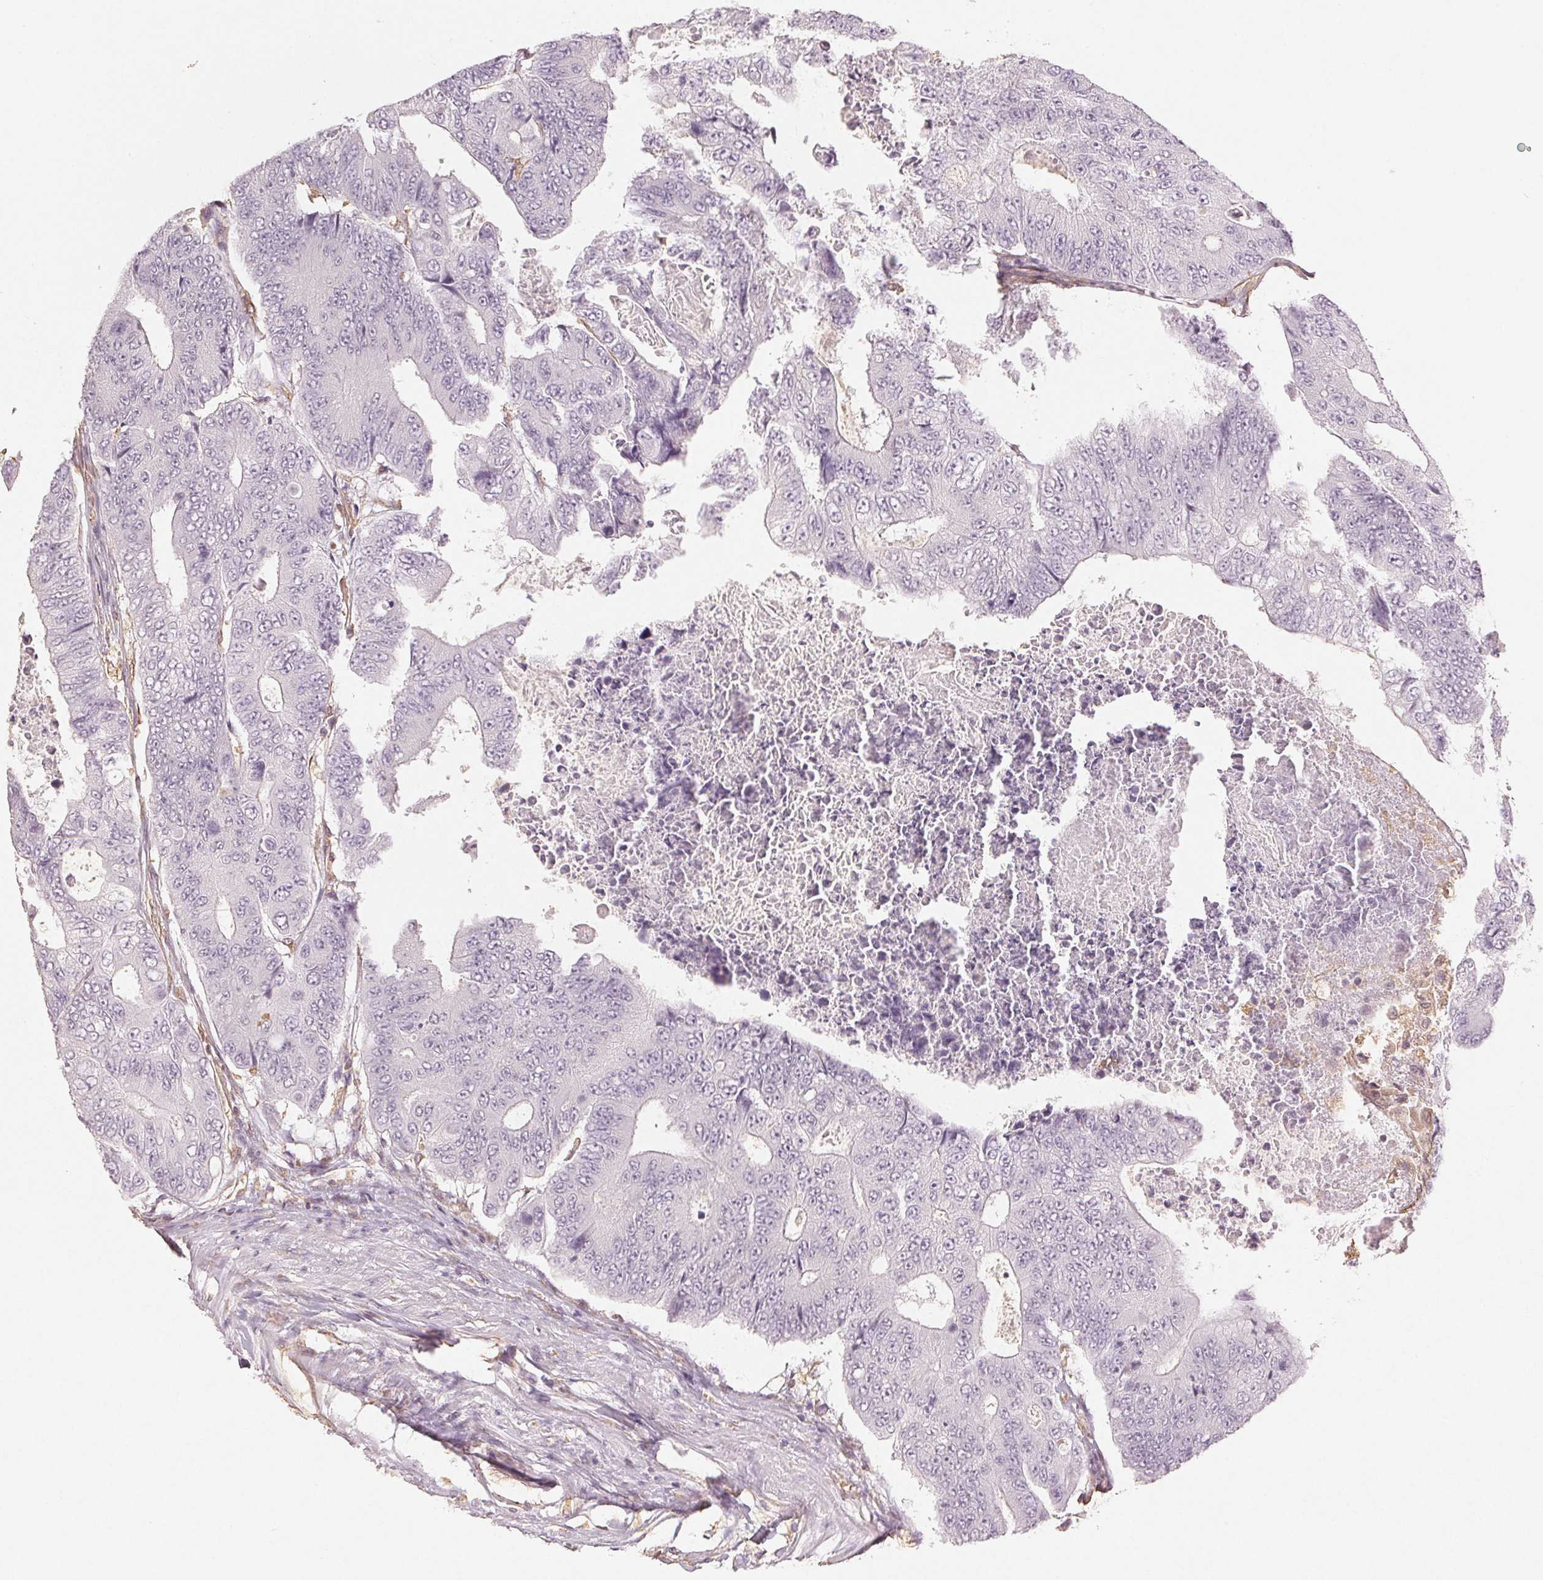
{"staining": {"intensity": "negative", "quantity": "none", "location": "none"}, "tissue": "colorectal cancer", "cell_type": "Tumor cells", "image_type": "cancer", "snomed": [{"axis": "morphology", "description": "Adenocarcinoma, NOS"}, {"axis": "topography", "description": "Colon"}], "caption": "IHC photomicrograph of neoplastic tissue: human colorectal cancer stained with DAB (3,3'-diaminobenzidine) demonstrates no significant protein expression in tumor cells.", "gene": "COL7A1", "patient": {"sex": "female", "age": 48}}